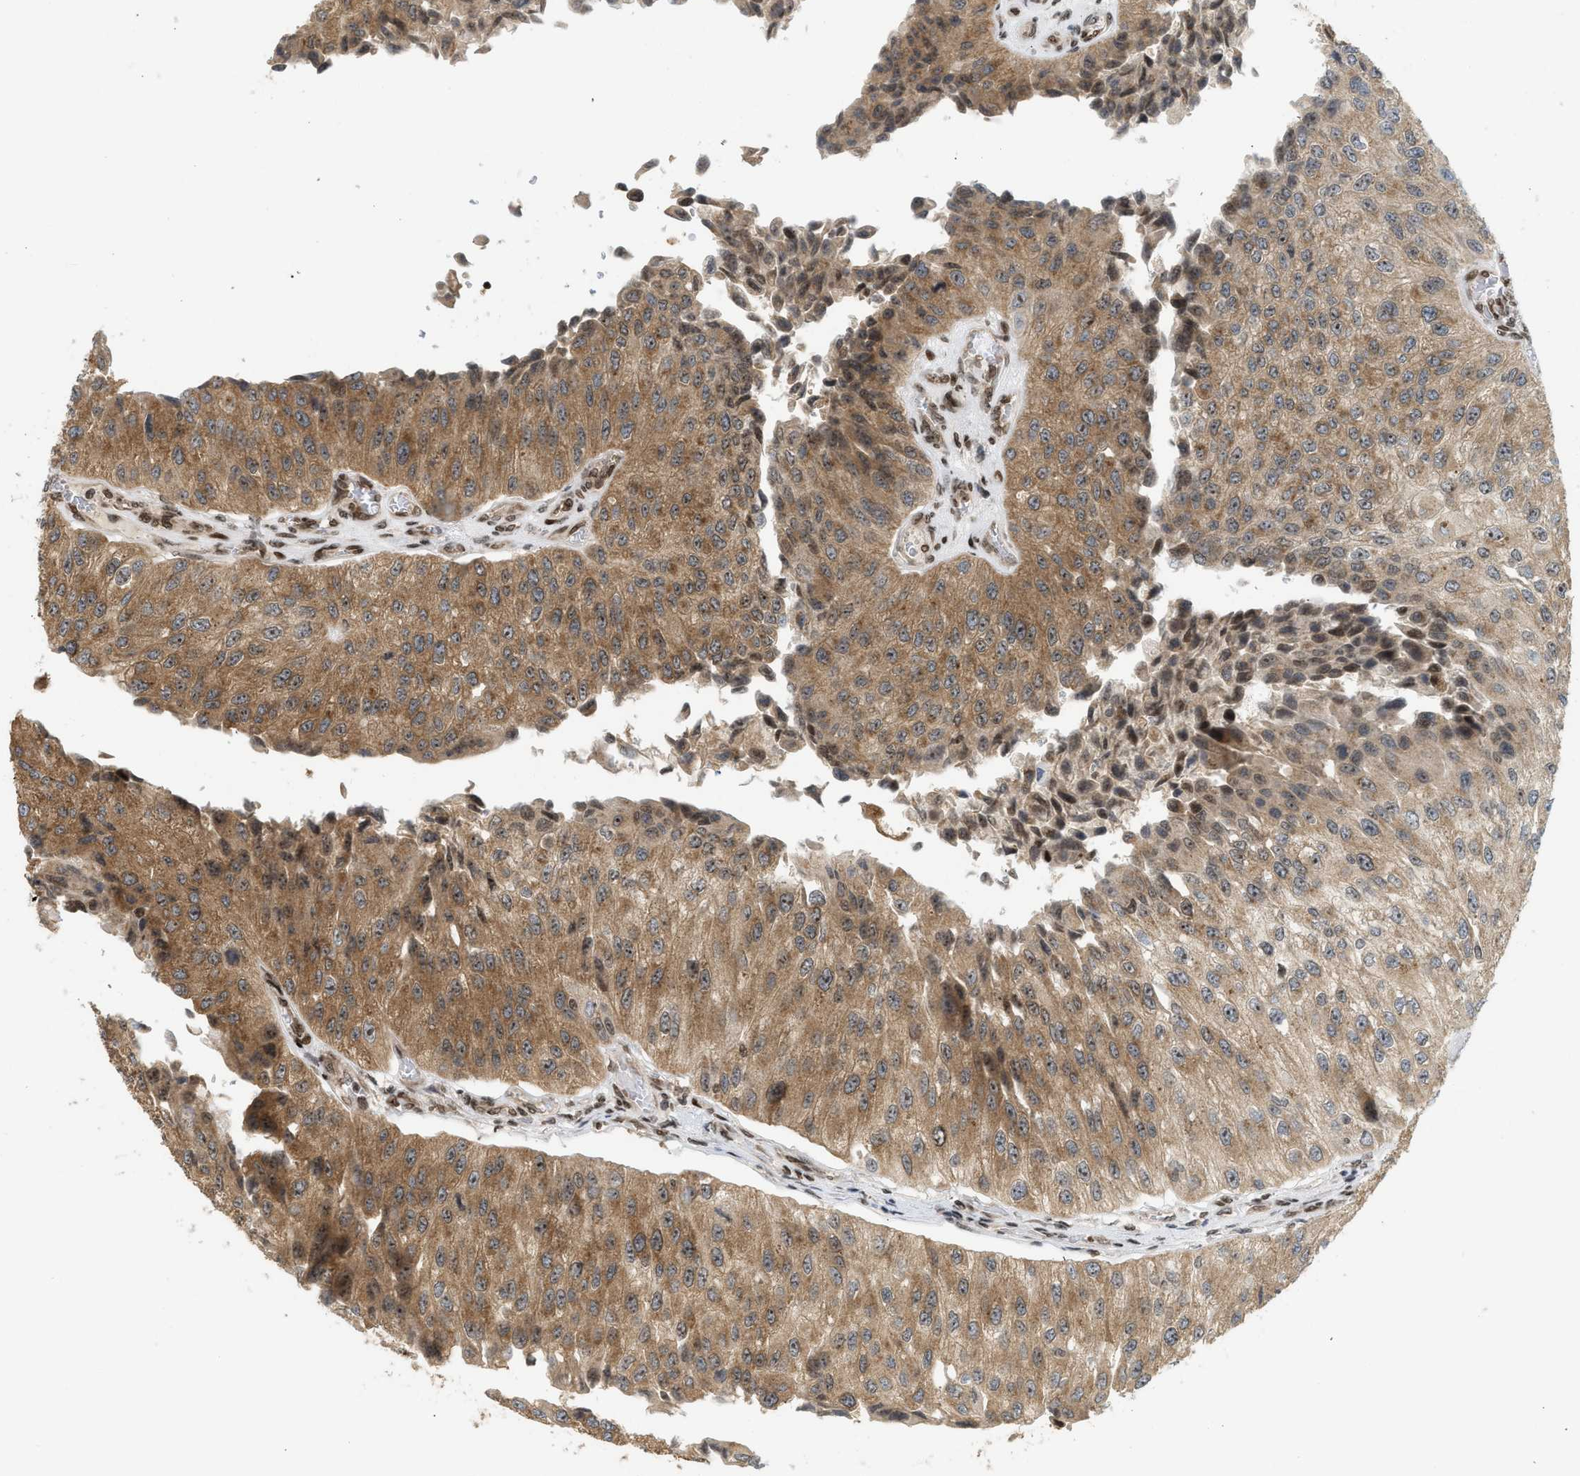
{"staining": {"intensity": "moderate", "quantity": ">75%", "location": "cytoplasmic/membranous,nuclear"}, "tissue": "urothelial cancer", "cell_type": "Tumor cells", "image_type": "cancer", "snomed": [{"axis": "morphology", "description": "Urothelial carcinoma, High grade"}, {"axis": "topography", "description": "Kidney"}, {"axis": "topography", "description": "Urinary bladder"}], "caption": "This is an image of IHC staining of urothelial cancer, which shows moderate positivity in the cytoplasmic/membranous and nuclear of tumor cells.", "gene": "ZNF22", "patient": {"sex": "male", "age": 77}}